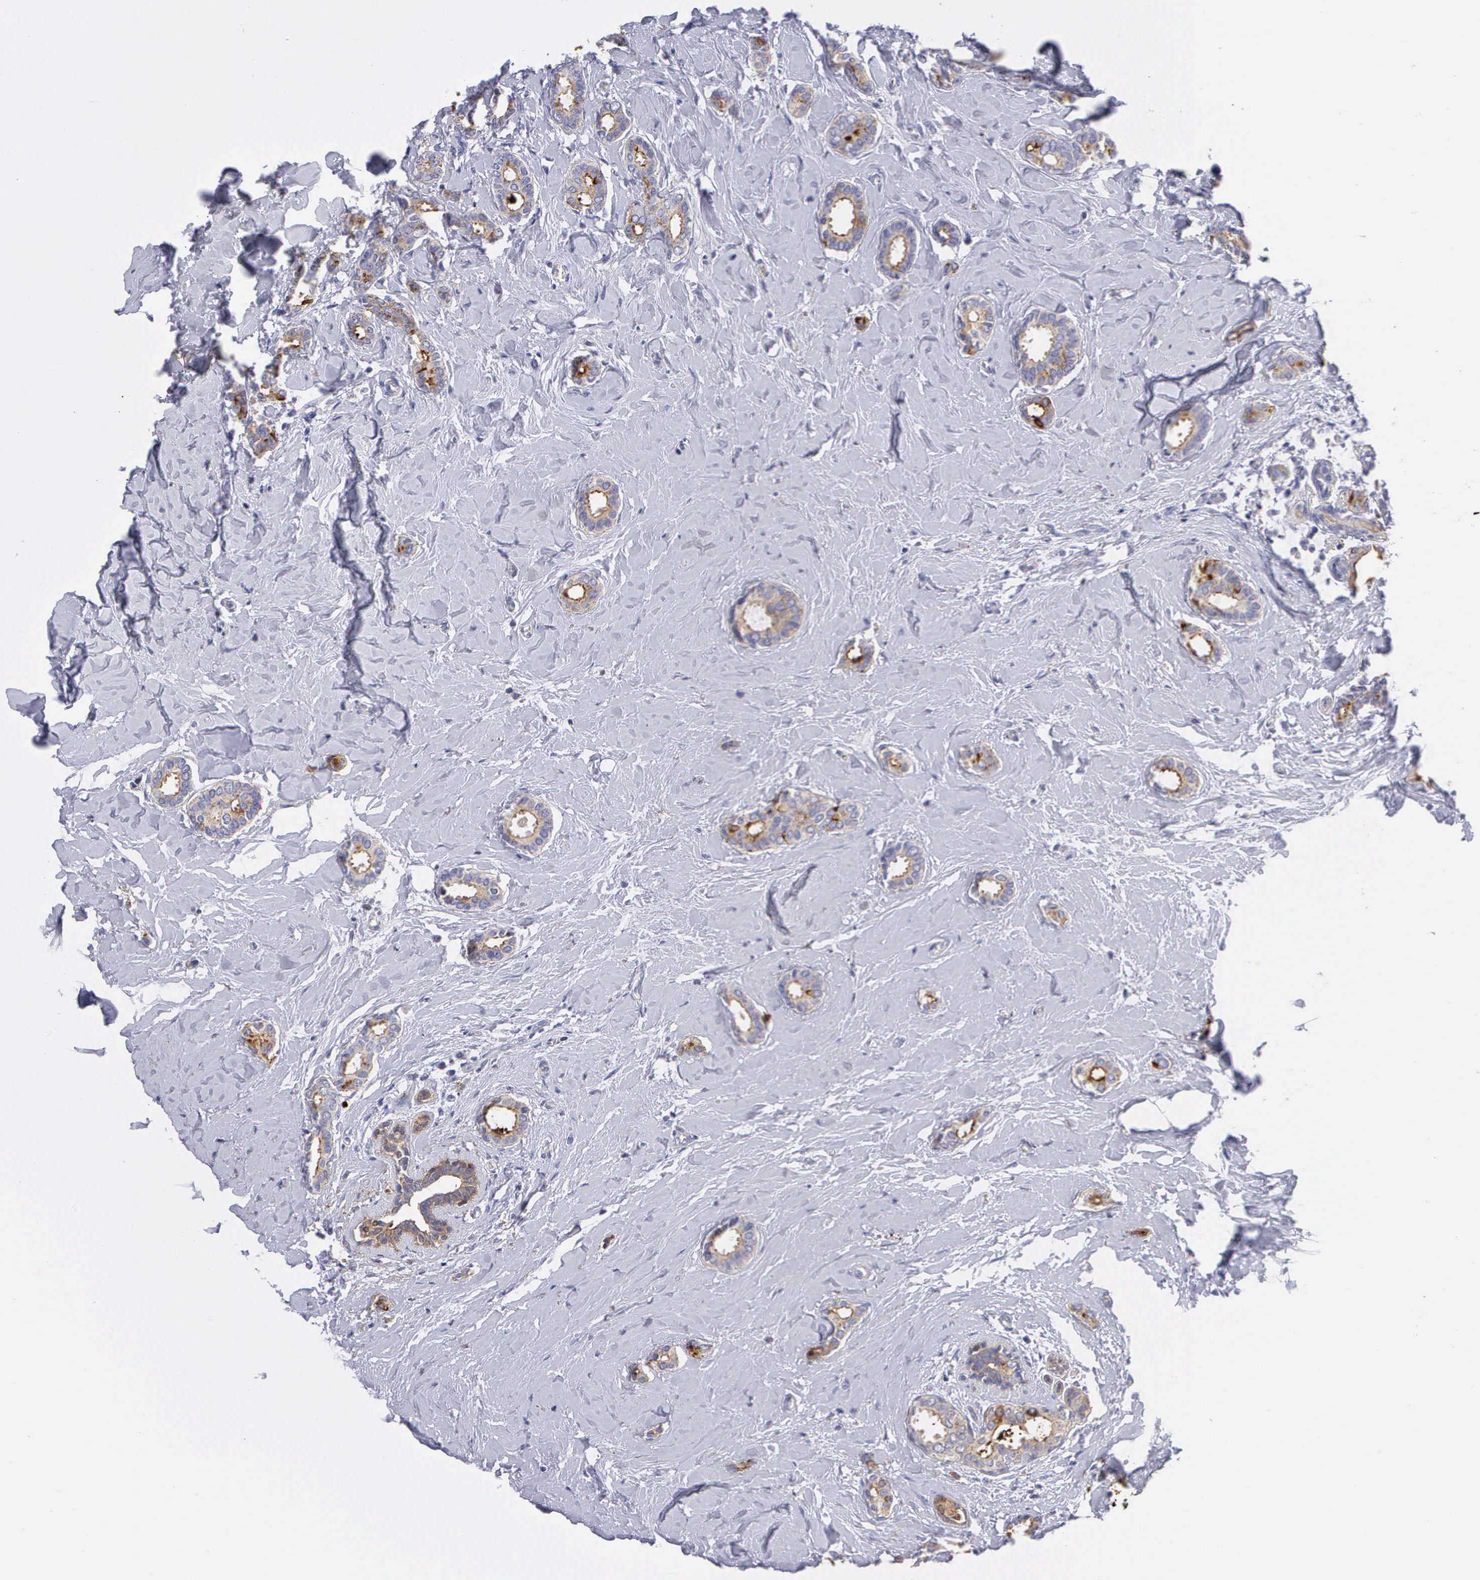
{"staining": {"intensity": "moderate", "quantity": "25%-75%", "location": "cytoplasmic/membranous"}, "tissue": "breast cancer", "cell_type": "Tumor cells", "image_type": "cancer", "snomed": [{"axis": "morphology", "description": "Duct carcinoma"}, {"axis": "topography", "description": "Breast"}], "caption": "A histopathology image of breast cancer (invasive ductal carcinoma) stained for a protein reveals moderate cytoplasmic/membranous brown staining in tumor cells.", "gene": "CLU", "patient": {"sex": "female", "age": 50}}